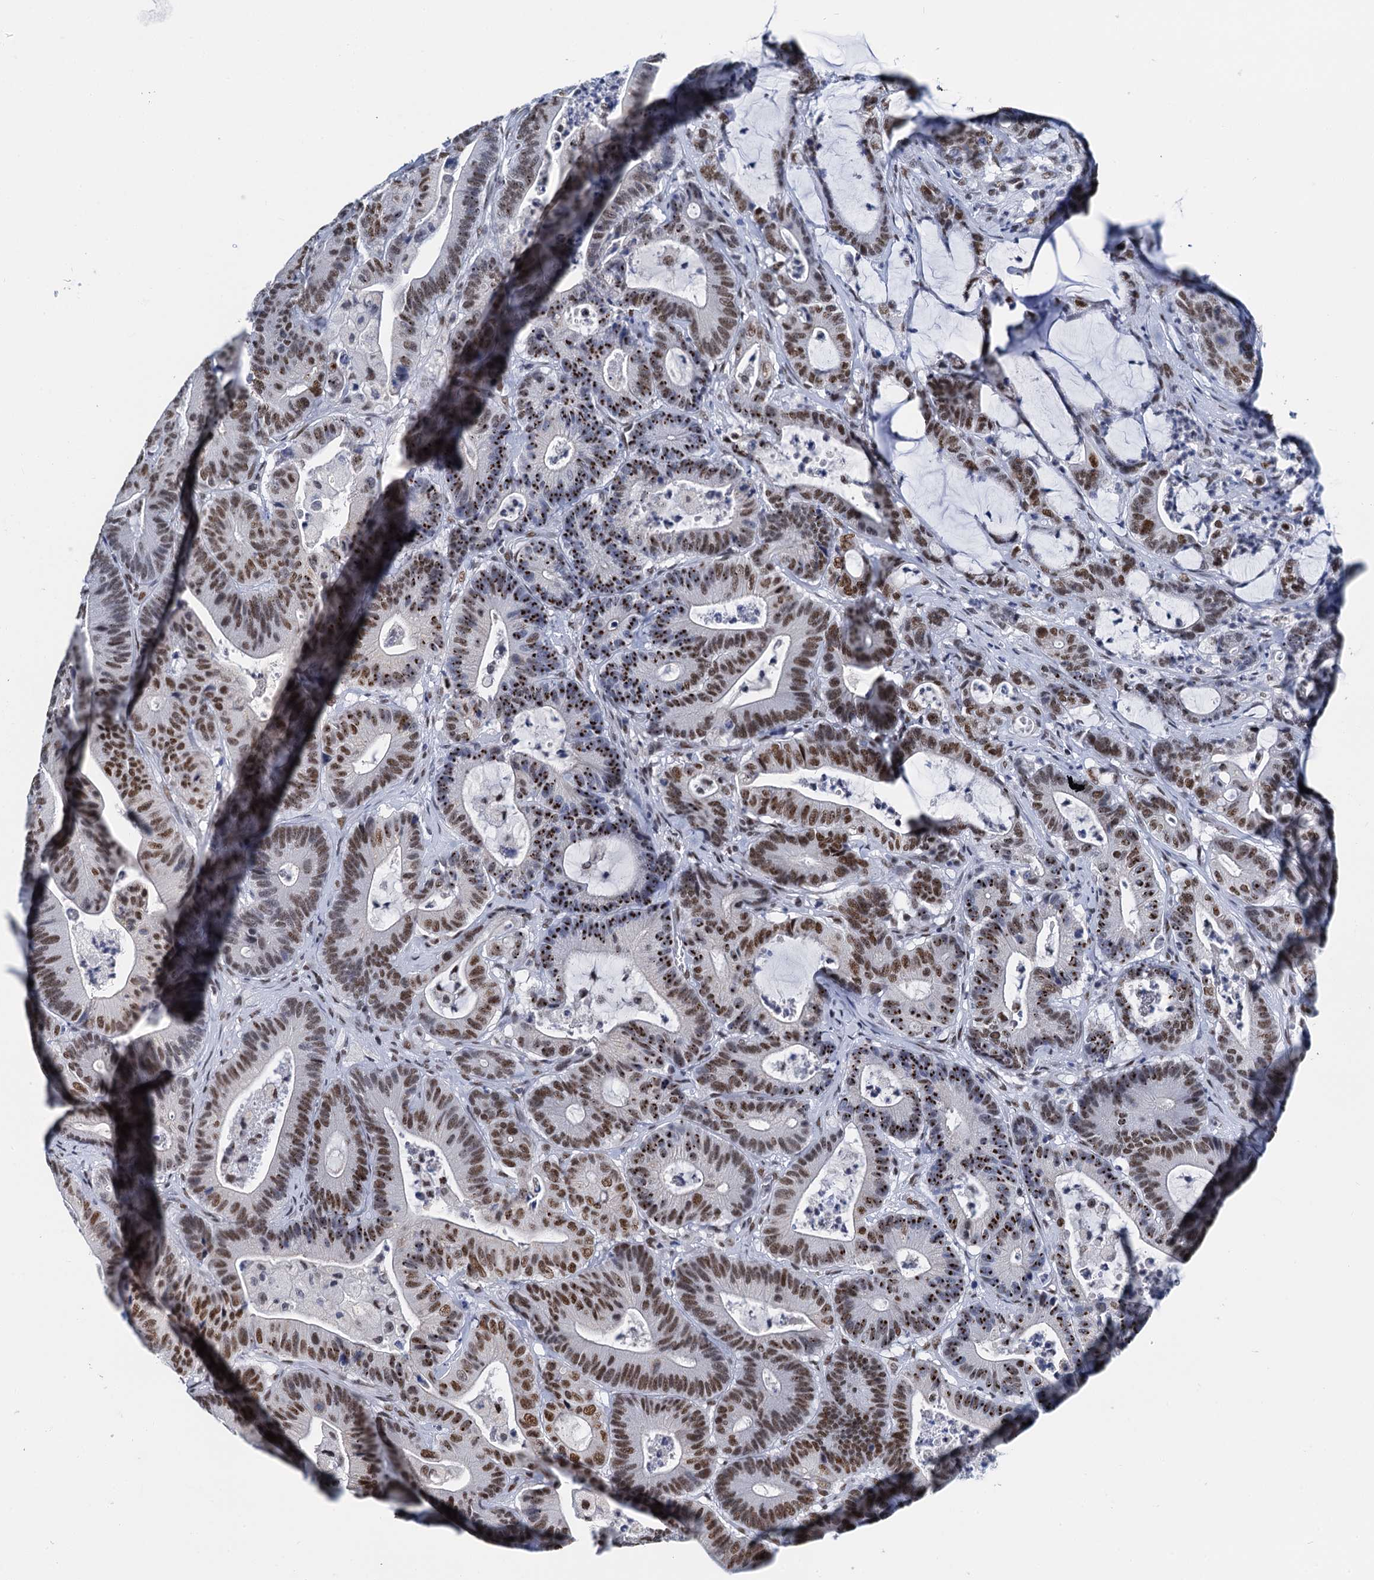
{"staining": {"intensity": "moderate", "quantity": ">75%", "location": "nuclear"}, "tissue": "colorectal cancer", "cell_type": "Tumor cells", "image_type": "cancer", "snomed": [{"axis": "morphology", "description": "Adenocarcinoma, NOS"}, {"axis": "topography", "description": "Colon"}], "caption": "Tumor cells show medium levels of moderate nuclear staining in about >75% of cells in human colorectal cancer.", "gene": "SLTM", "patient": {"sex": "female", "age": 84}}